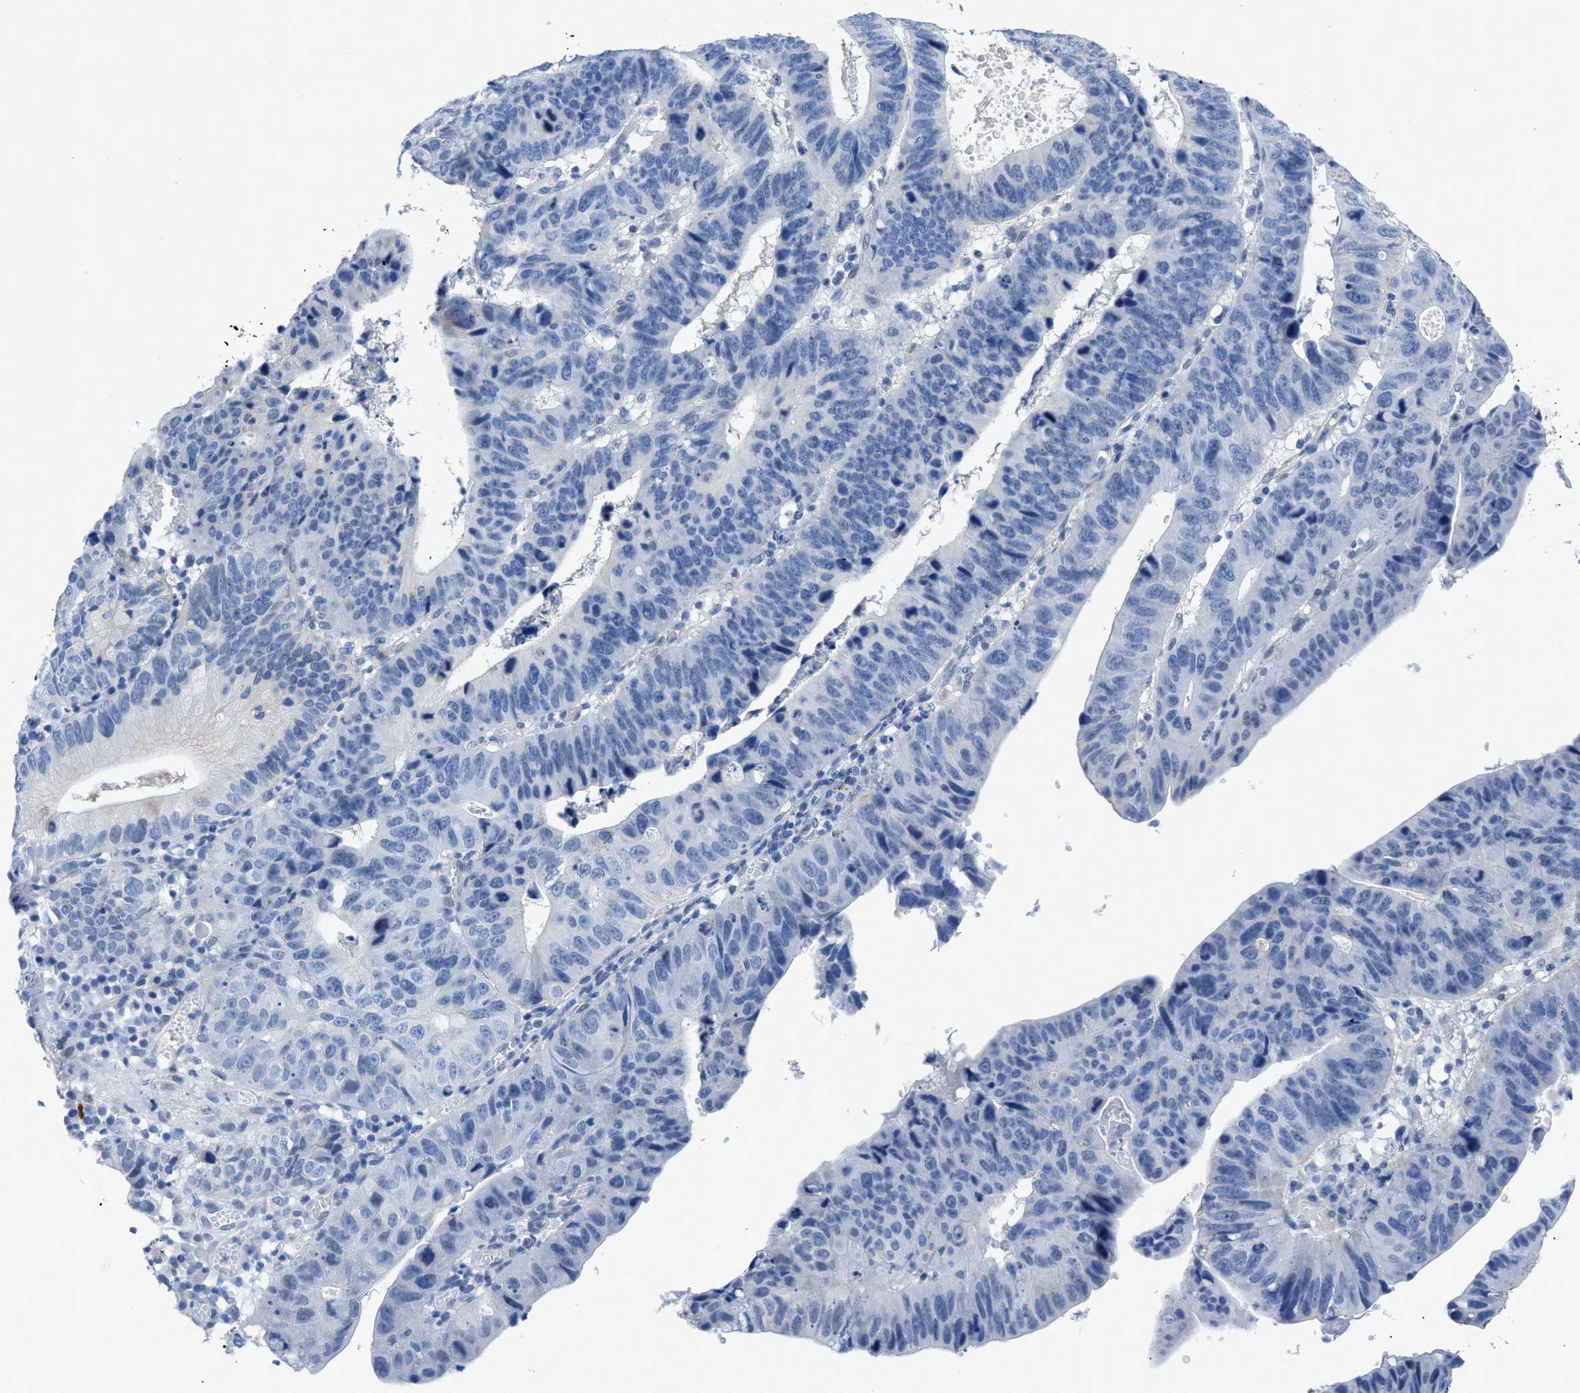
{"staining": {"intensity": "negative", "quantity": "none", "location": "none"}, "tissue": "stomach cancer", "cell_type": "Tumor cells", "image_type": "cancer", "snomed": [{"axis": "morphology", "description": "Adenocarcinoma, NOS"}, {"axis": "topography", "description": "Stomach"}], "caption": "Stomach adenocarcinoma stained for a protein using IHC exhibits no positivity tumor cells.", "gene": "FDCSP", "patient": {"sex": "male", "age": 59}}